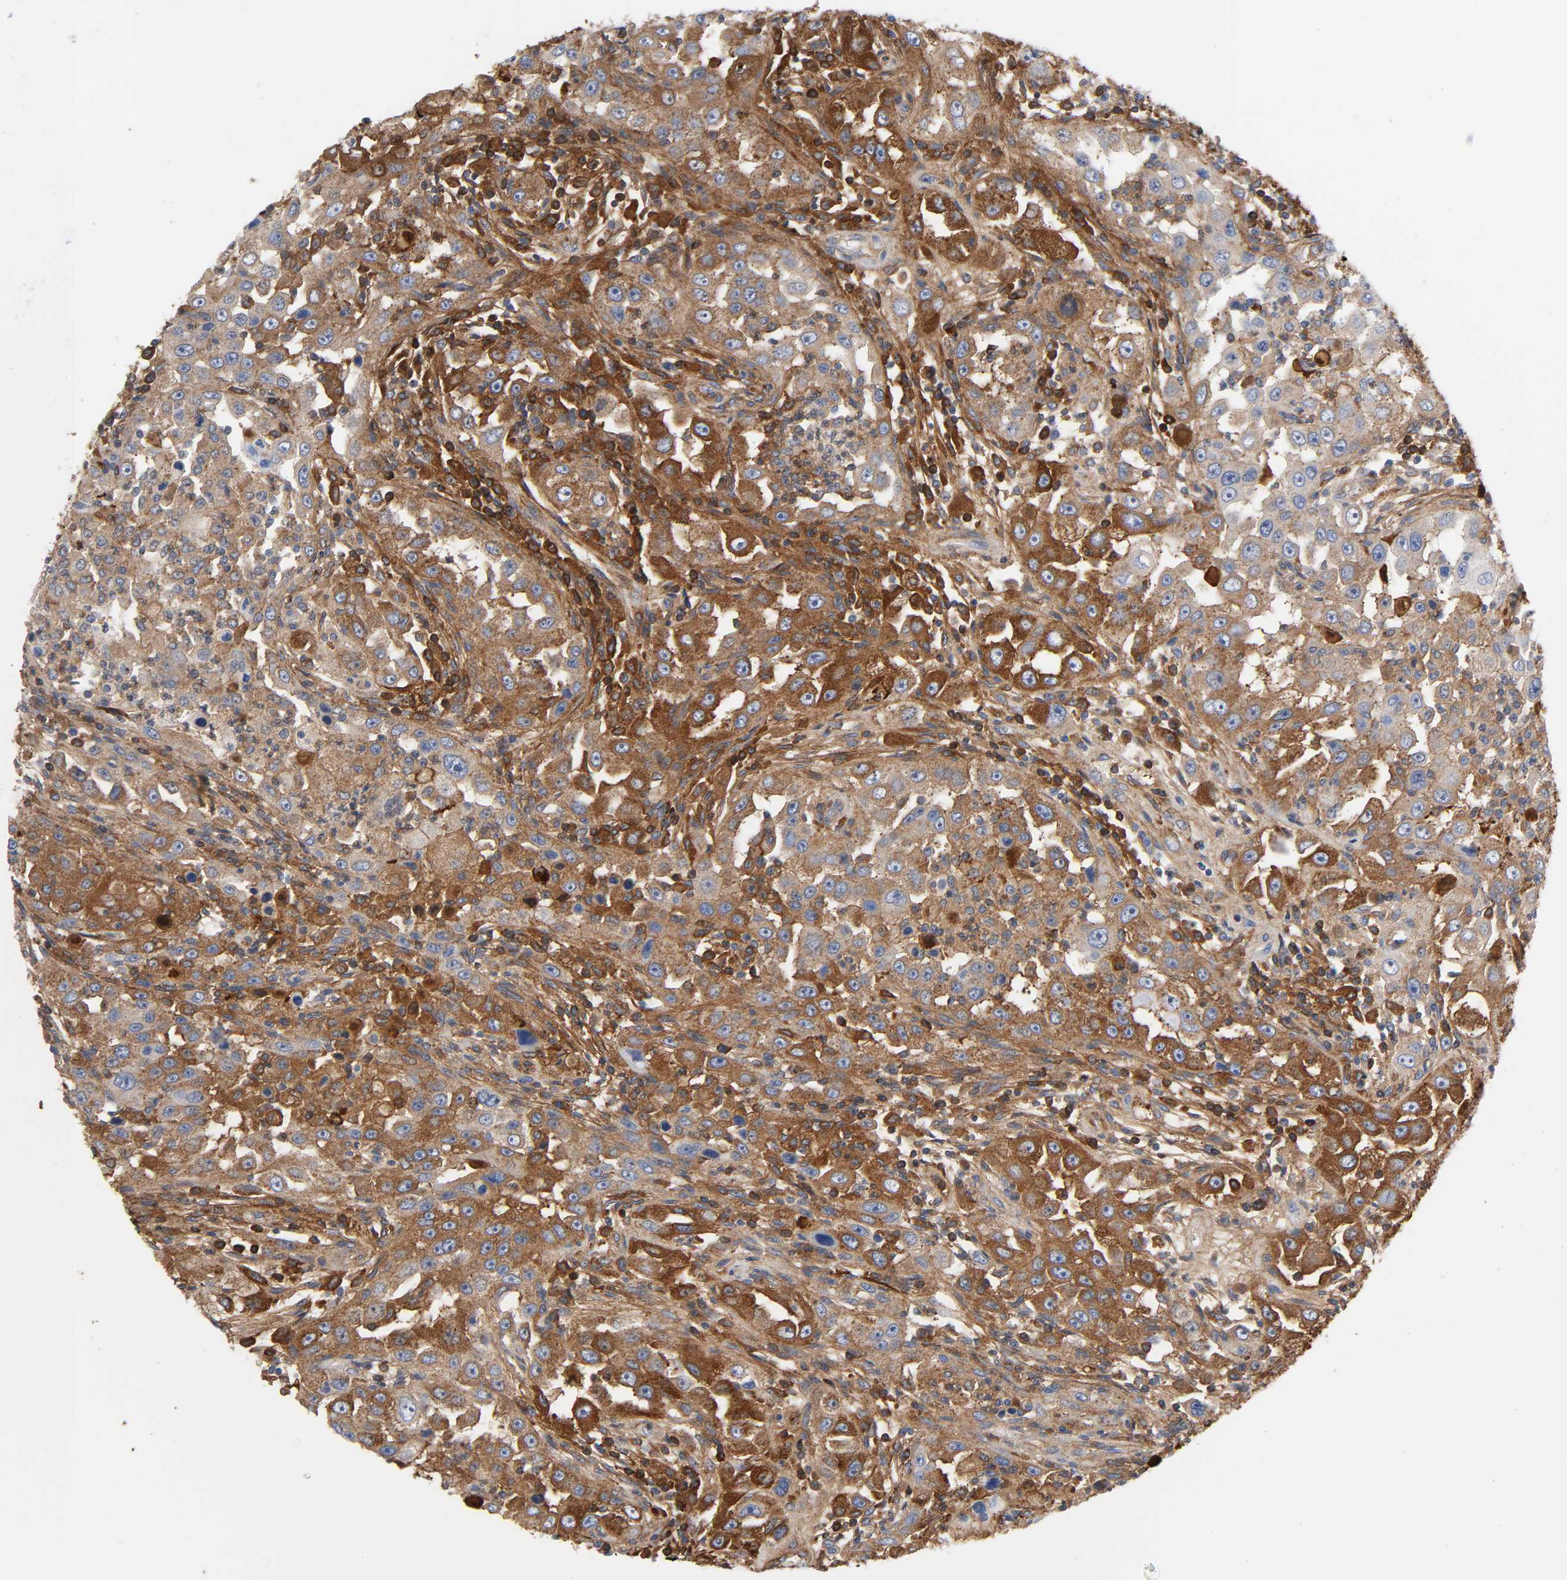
{"staining": {"intensity": "moderate", "quantity": ">75%", "location": "cytoplasmic/membranous"}, "tissue": "head and neck cancer", "cell_type": "Tumor cells", "image_type": "cancer", "snomed": [{"axis": "morphology", "description": "Carcinoma, NOS"}, {"axis": "topography", "description": "Head-Neck"}], "caption": "Immunohistochemistry photomicrograph of neoplastic tissue: head and neck cancer stained using IHC exhibits medium levels of moderate protein expression localized specifically in the cytoplasmic/membranous of tumor cells, appearing as a cytoplasmic/membranous brown color.", "gene": "FBLN1", "patient": {"sex": "male", "age": 87}}